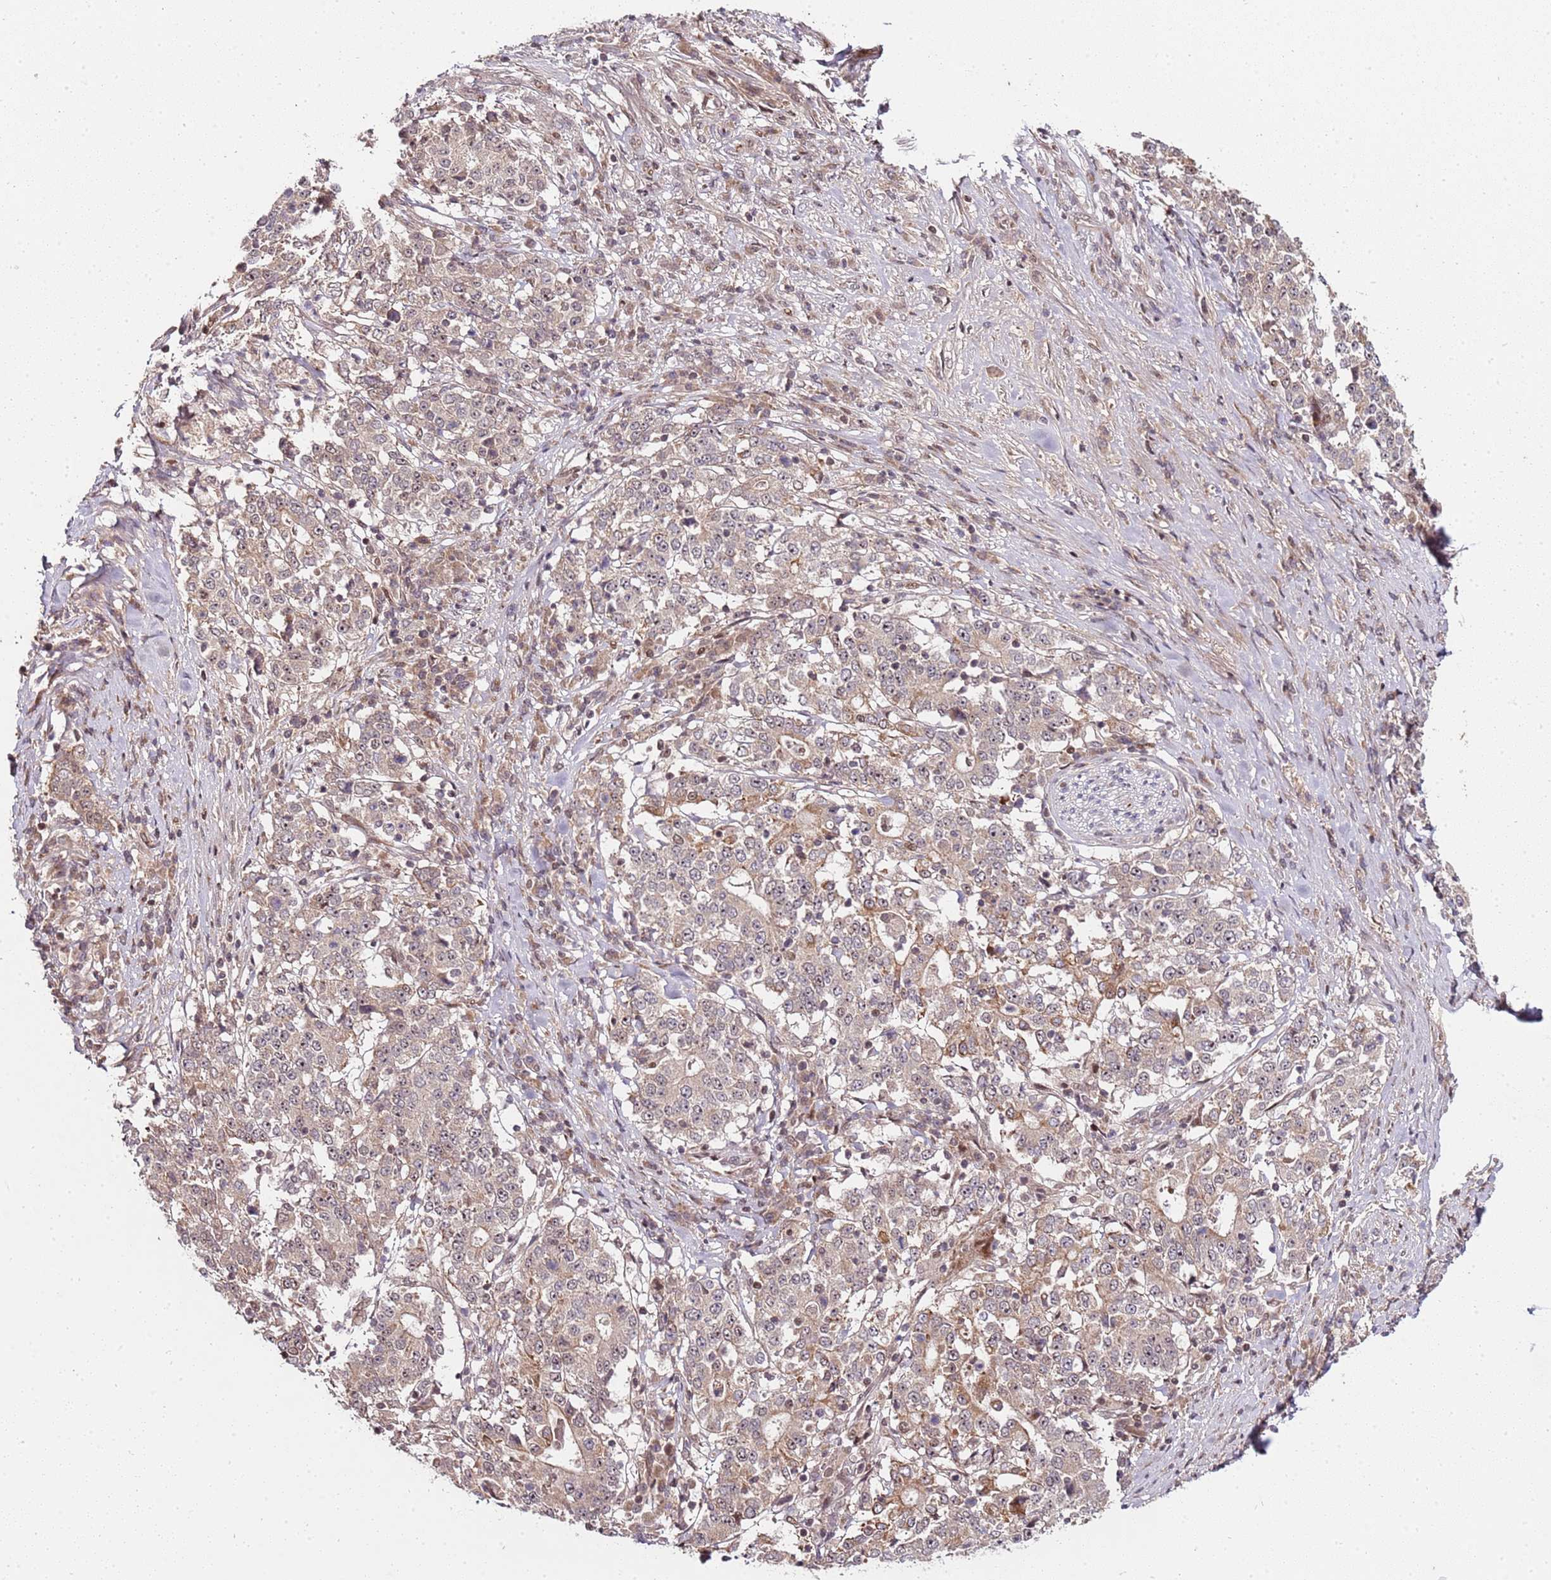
{"staining": {"intensity": "weak", "quantity": ">75%", "location": "cytoplasmic/membranous"}, "tissue": "stomach cancer", "cell_type": "Tumor cells", "image_type": "cancer", "snomed": [{"axis": "morphology", "description": "Adenocarcinoma, NOS"}, {"axis": "topography", "description": "Stomach"}], "caption": "Immunohistochemical staining of human adenocarcinoma (stomach) exhibits weak cytoplasmic/membranous protein positivity in approximately >75% of tumor cells. Nuclei are stained in blue.", "gene": "EDC3", "patient": {"sex": "male", "age": 59}}